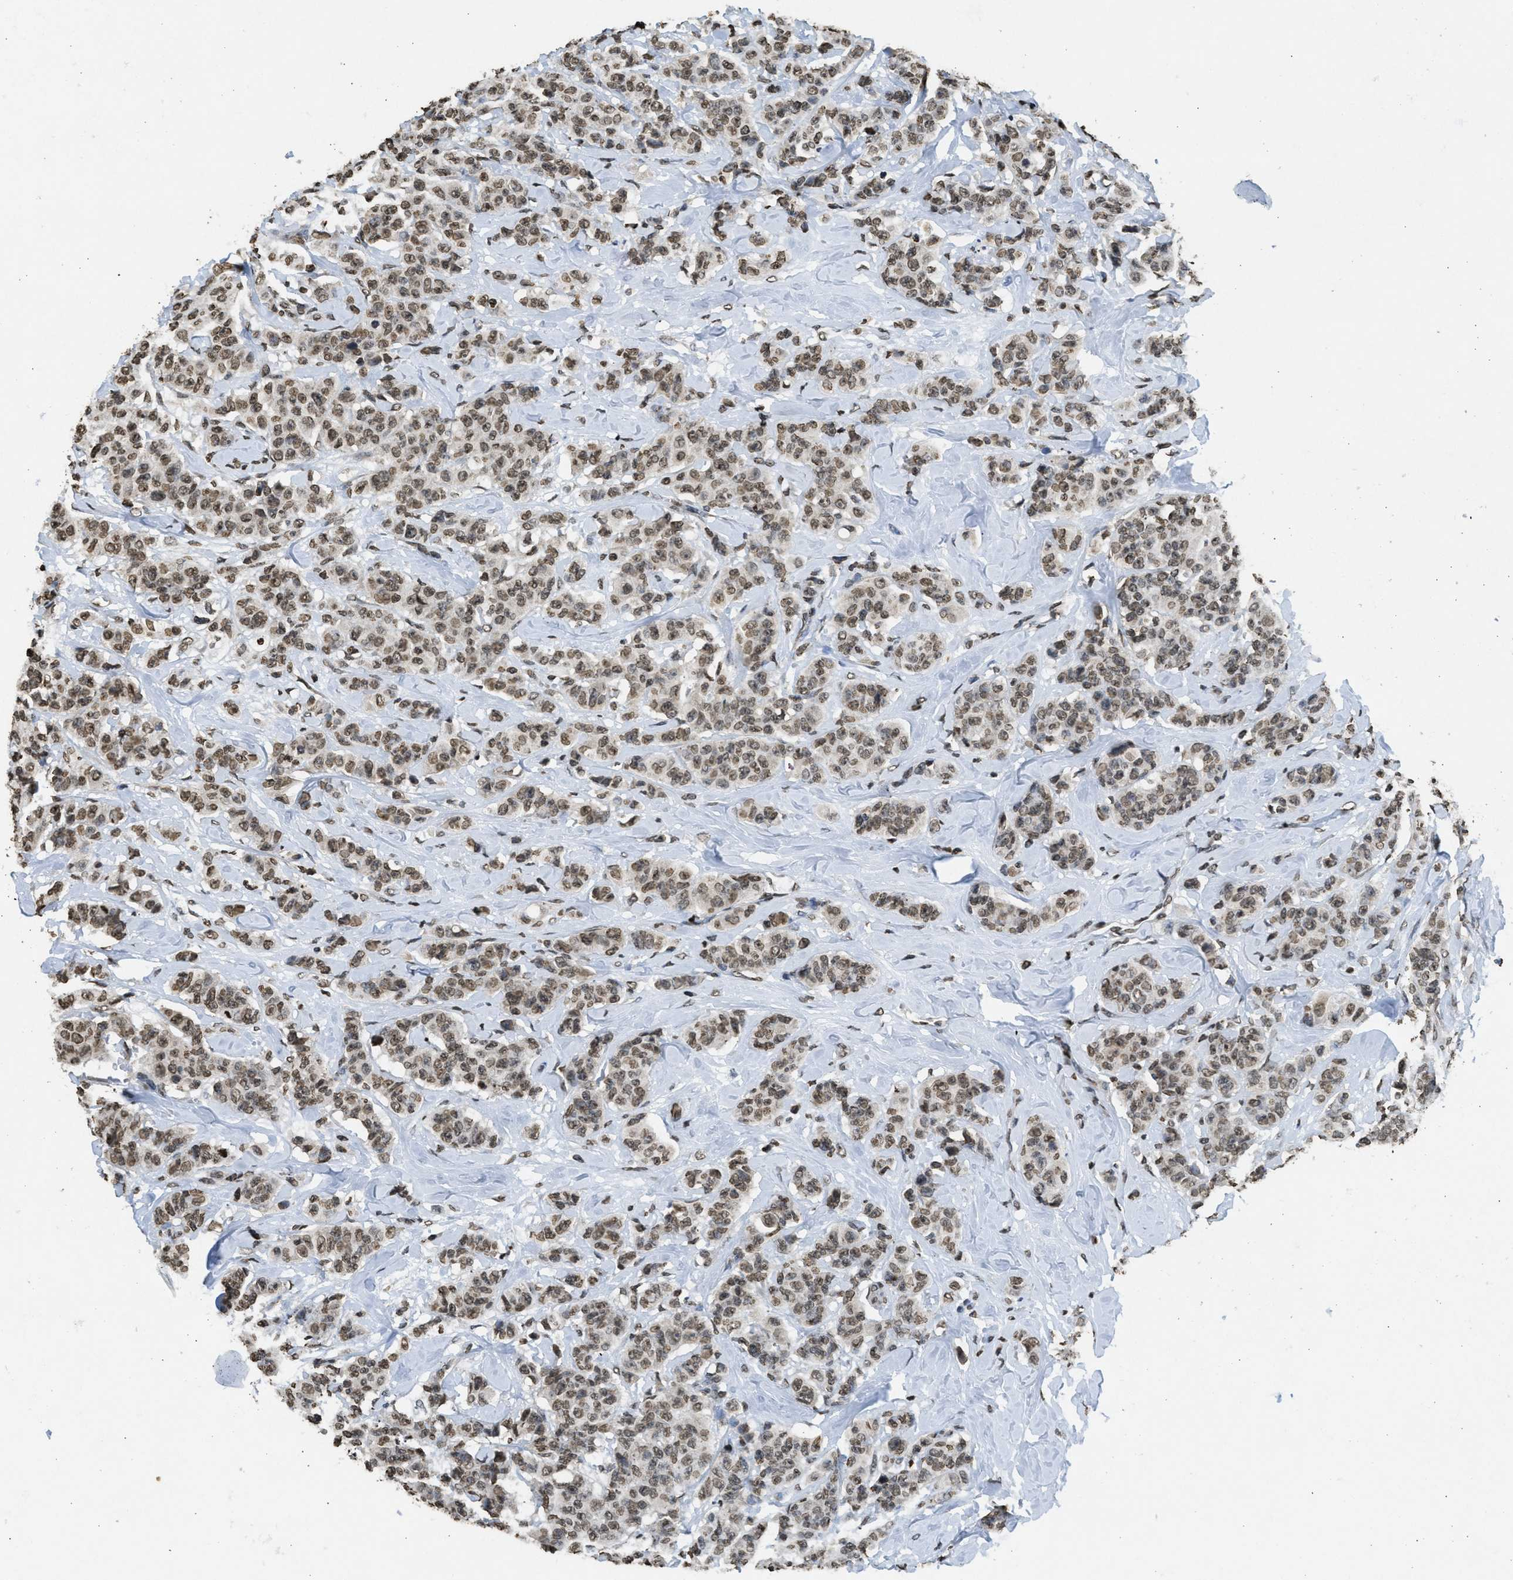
{"staining": {"intensity": "moderate", "quantity": ">75%", "location": "nuclear"}, "tissue": "breast cancer", "cell_type": "Tumor cells", "image_type": "cancer", "snomed": [{"axis": "morphology", "description": "Normal tissue, NOS"}, {"axis": "morphology", "description": "Duct carcinoma"}, {"axis": "topography", "description": "Breast"}], "caption": "IHC histopathology image of human intraductal carcinoma (breast) stained for a protein (brown), which displays medium levels of moderate nuclear expression in approximately >75% of tumor cells.", "gene": "RRAGC", "patient": {"sex": "female", "age": 40}}